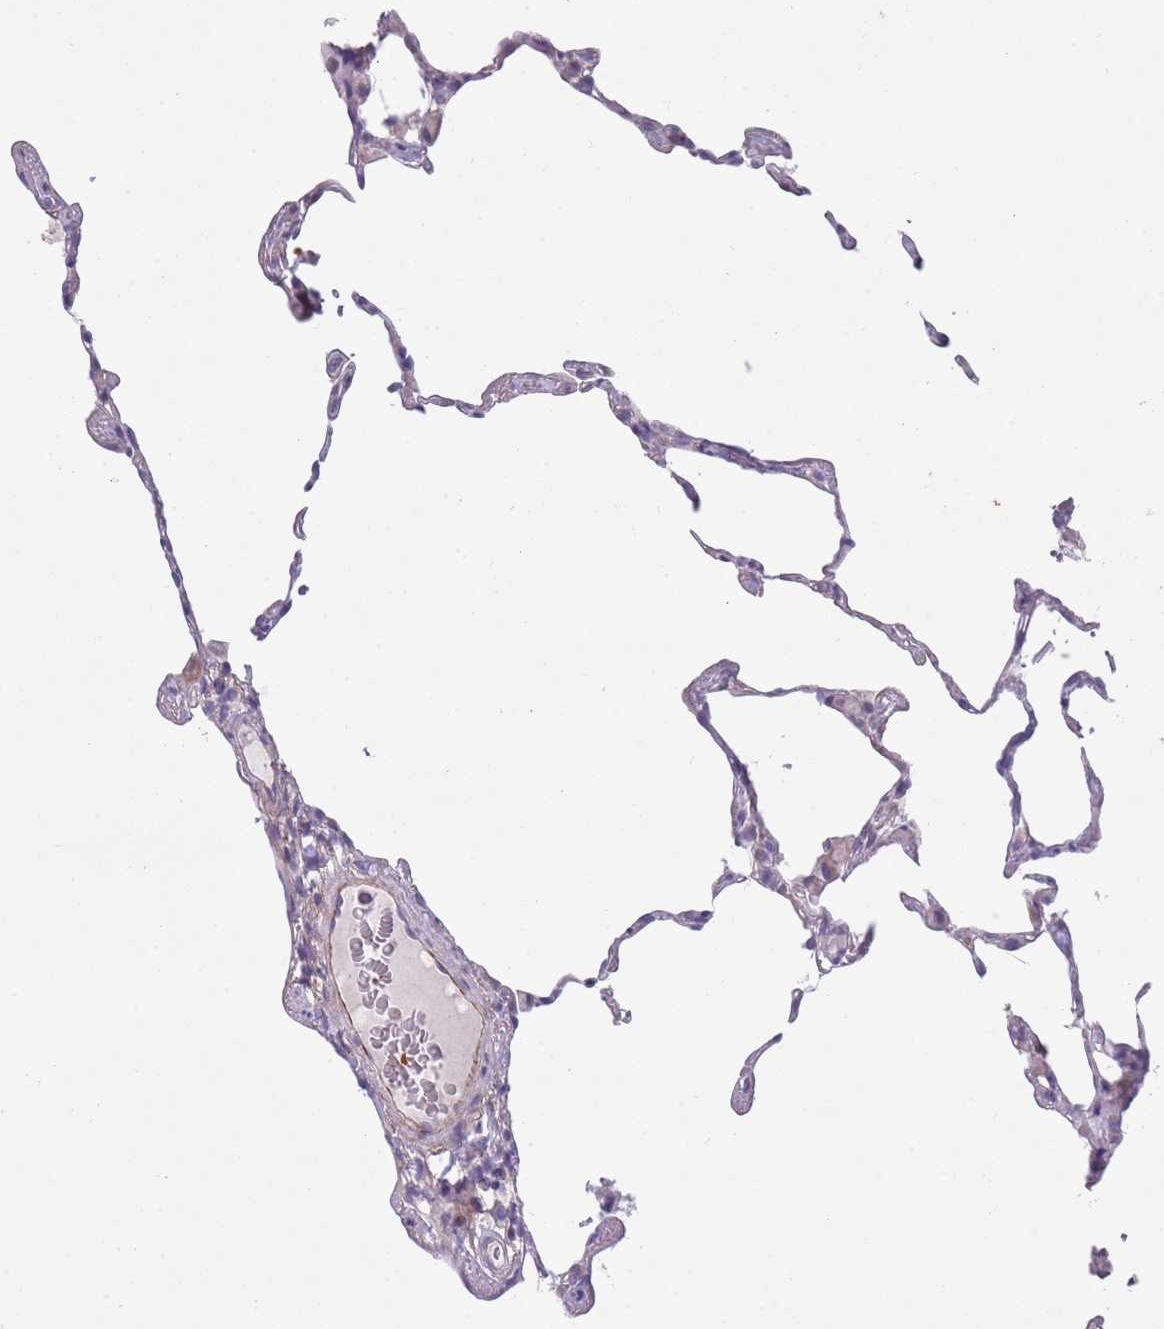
{"staining": {"intensity": "negative", "quantity": "none", "location": "none"}, "tissue": "lung", "cell_type": "Alveolar cells", "image_type": "normal", "snomed": [{"axis": "morphology", "description": "Normal tissue, NOS"}, {"axis": "topography", "description": "Lung"}], "caption": "This micrograph is of unremarkable lung stained with immunohistochemistry (IHC) to label a protein in brown with the nuclei are counter-stained blue. There is no positivity in alveolar cells. (IHC, brightfield microscopy, high magnification).", "gene": "ZNF14", "patient": {"sex": "female", "age": 57}}